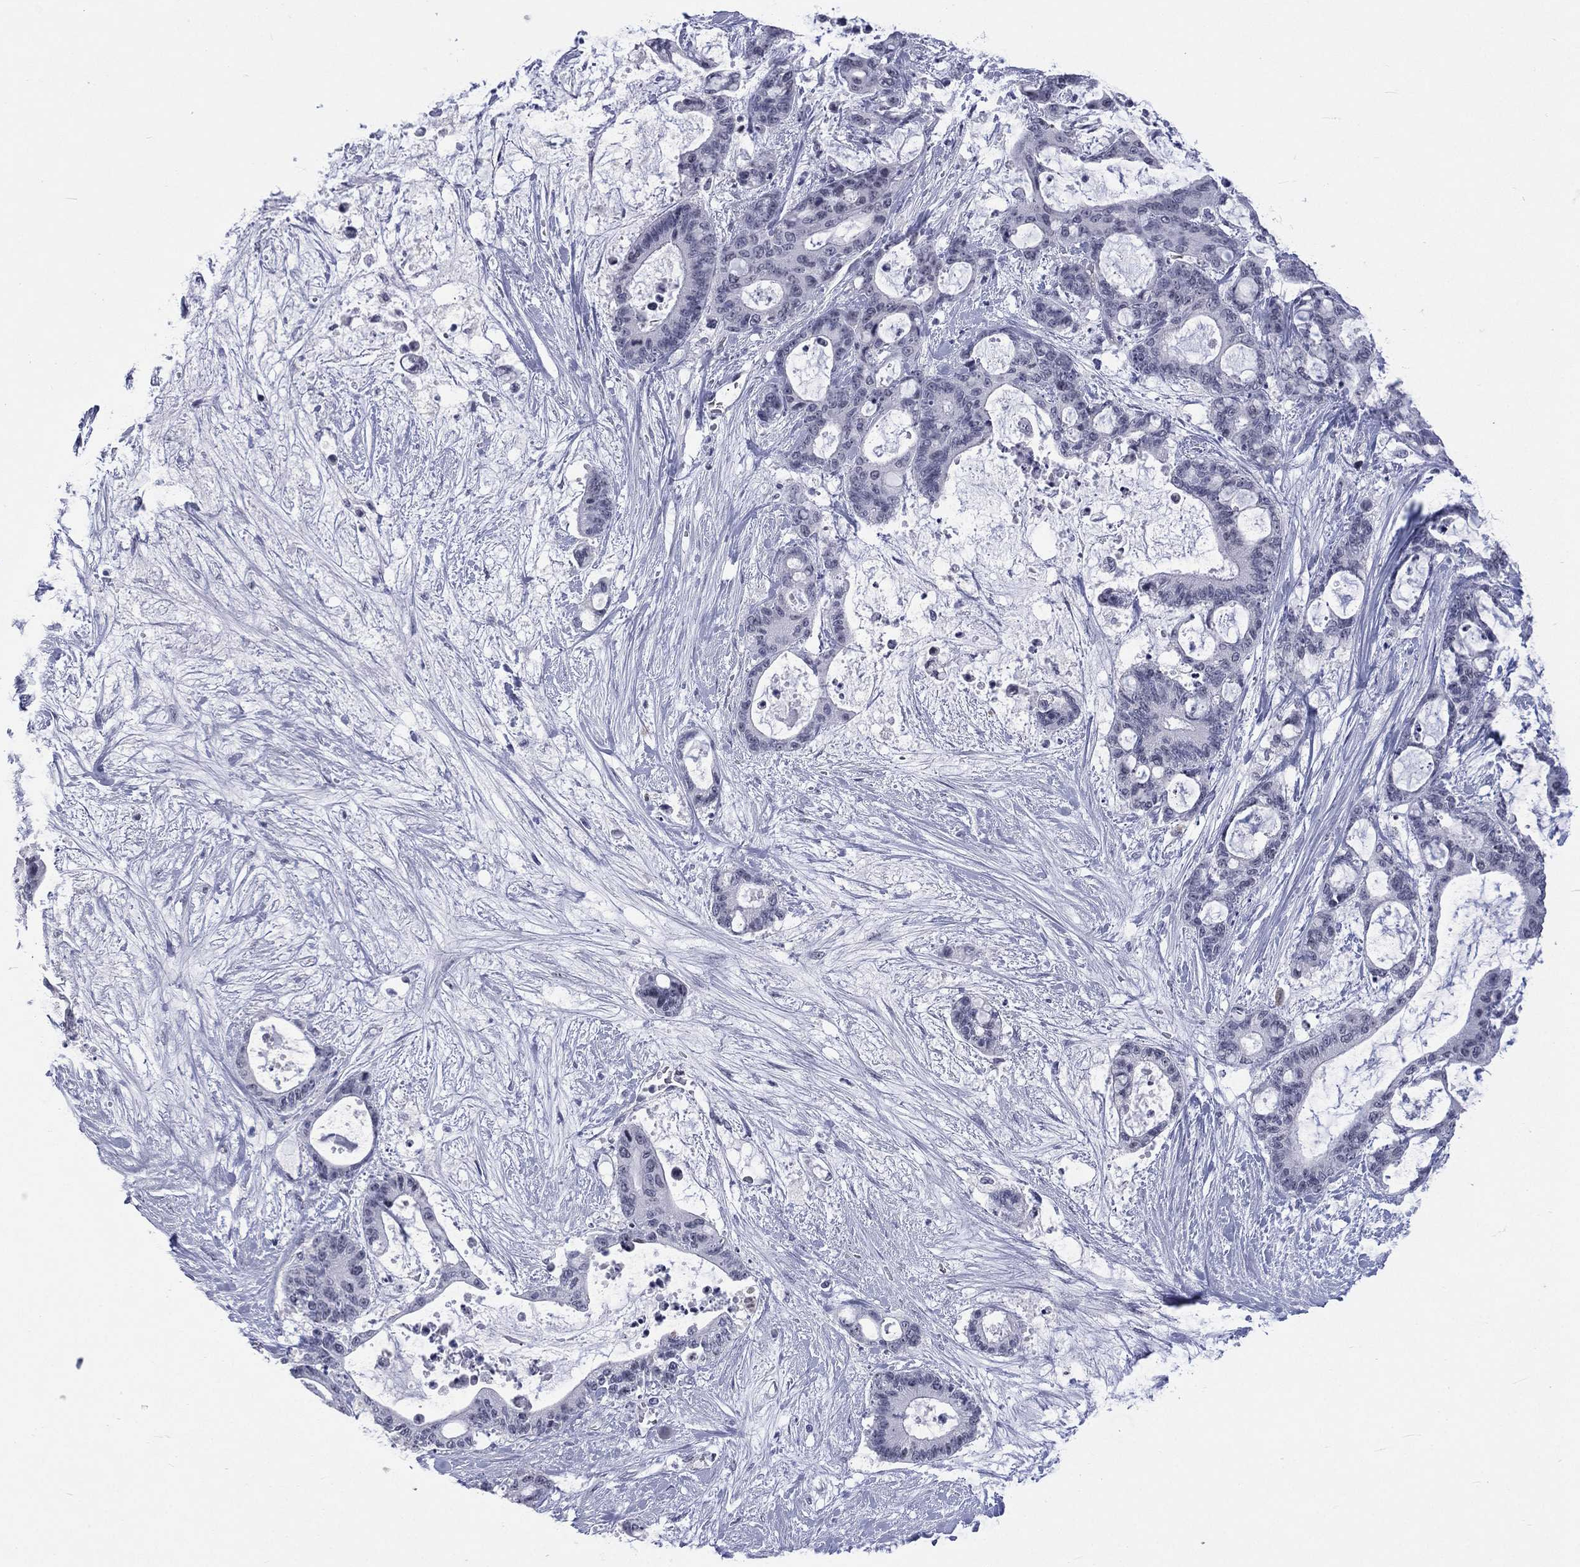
{"staining": {"intensity": "negative", "quantity": "none", "location": "none"}, "tissue": "liver cancer", "cell_type": "Tumor cells", "image_type": "cancer", "snomed": [{"axis": "morphology", "description": "Normal tissue, NOS"}, {"axis": "morphology", "description": "Cholangiocarcinoma"}, {"axis": "topography", "description": "Liver"}, {"axis": "topography", "description": "Peripheral nerve tissue"}], "caption": "Cholangiocarcinoma (liver) was stained to show a protein in brown. There is no significant expression in tumor cells.", "gene": "SSX1", "patient": {"sex": "female", "age": 73}}